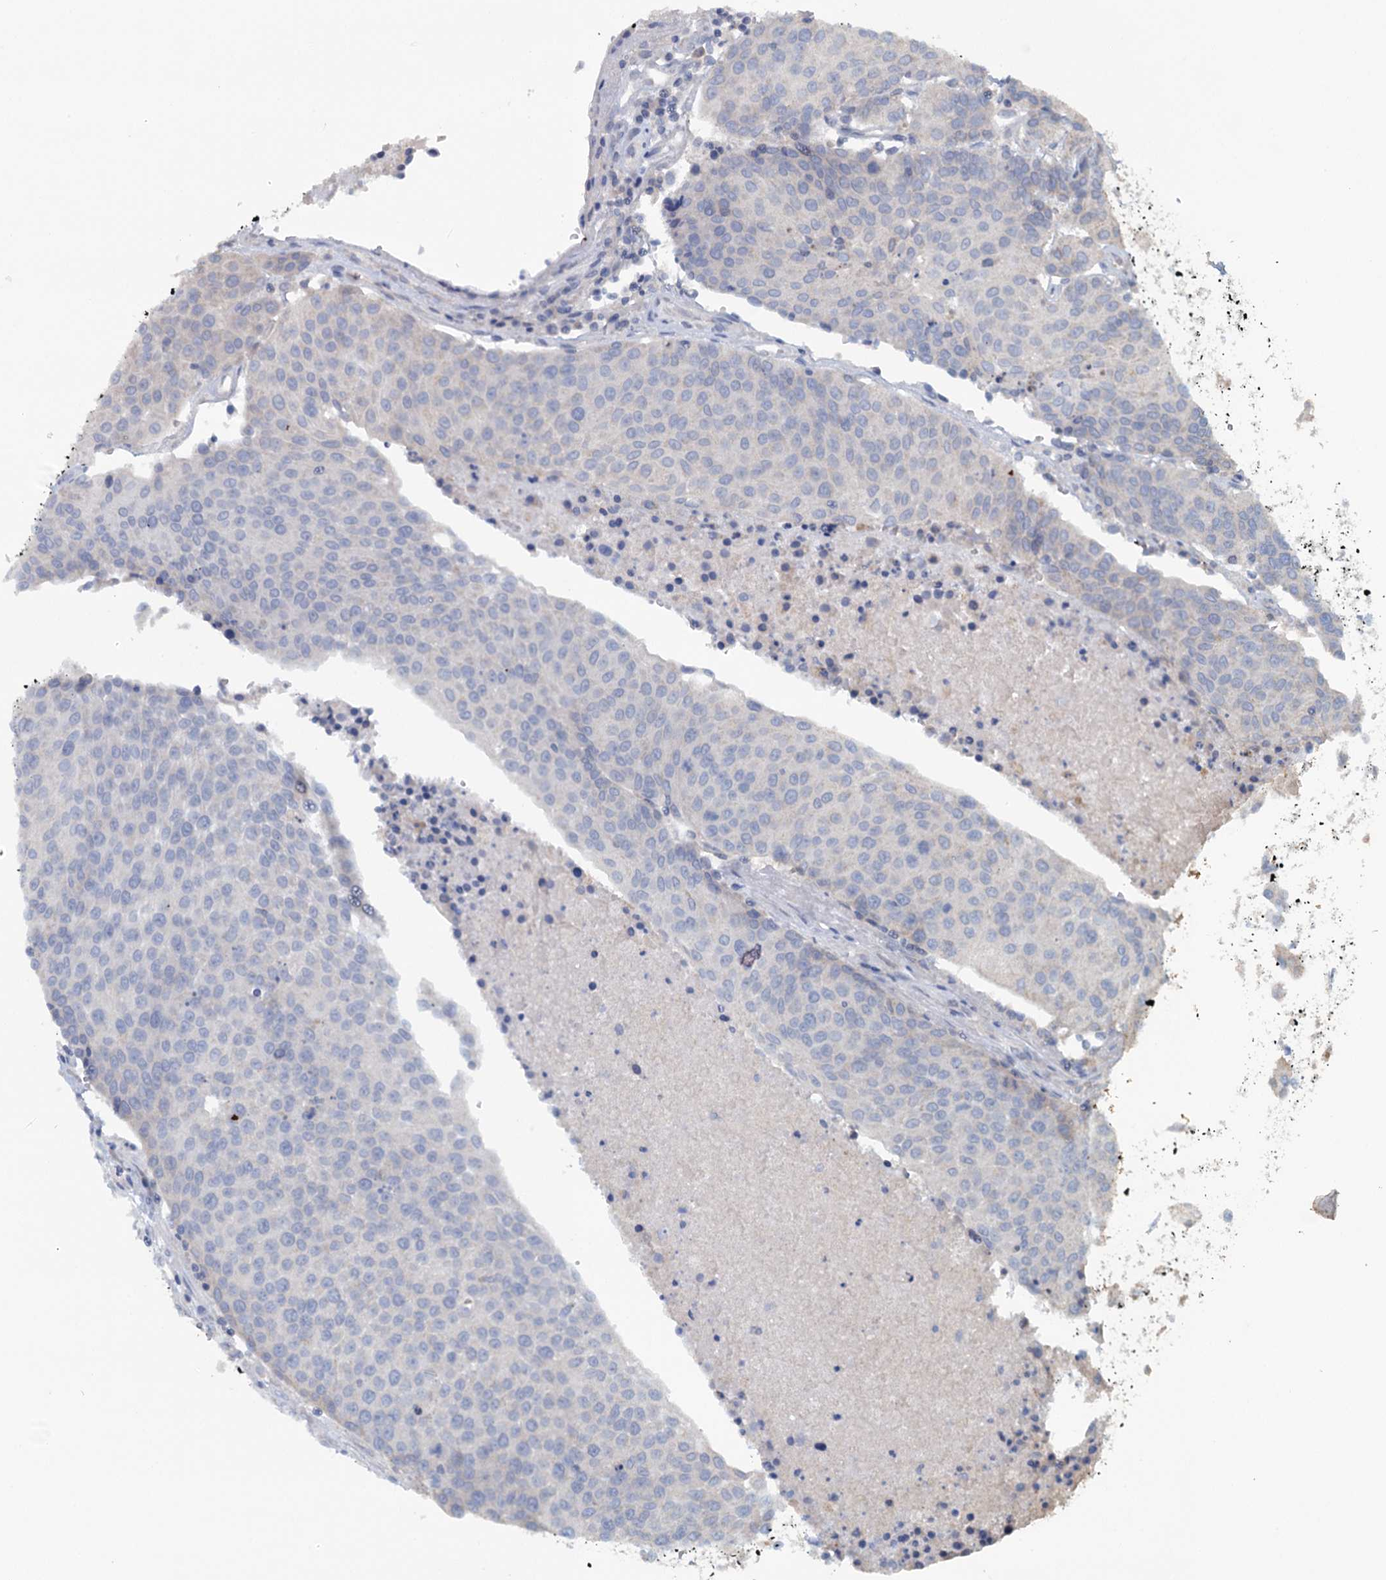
{"staining": {"intensity": "negative", "quantity": "none", "location": "none"}, "tissue": "urothelial cancer", "cell_type": "Tumor cells", "image_type": "cancer", "snomed": [{"axis": "morphology", "description": "Urothelial carcinoma, High grade"}, {"axis": "topography", "description": "Urinary bladder"}], "caption": "A micrograph of human urothelial cancer is negative for staining in tumor cells. The staining is performed using DAB brown chromogen with nuclei counter-stained in using hematoxylin.", "gene": "FUNDC1", "patient": {"sex": "female", "age": 85}}